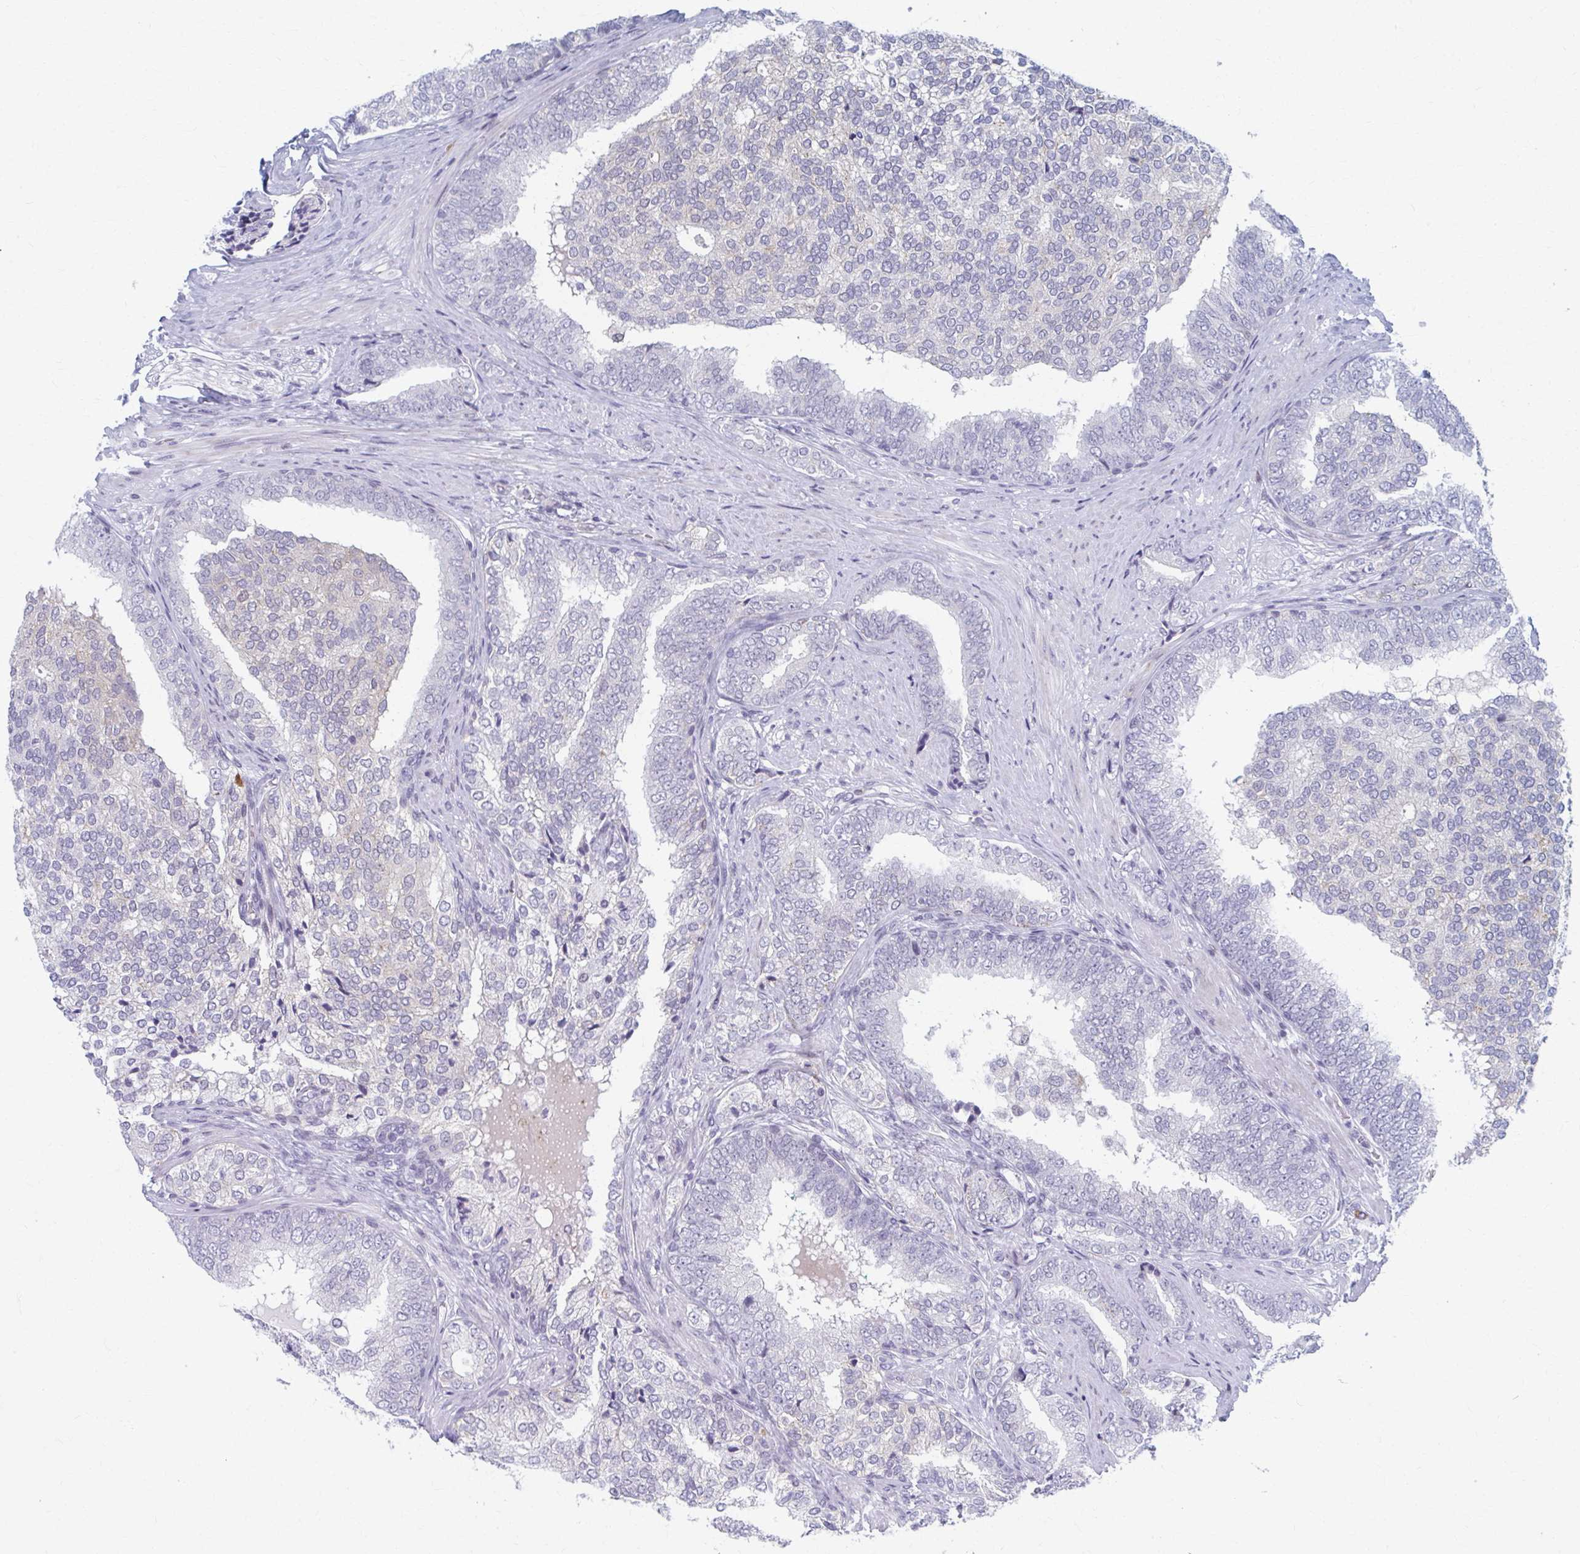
{"staining": {"intensity": "negative", "quantity": "none", "location": "none"}, "tissue": "prostate cancer", "cell_type": "Tumor cells", "image_type": "cancer", "snomed": [{"axis": "morphology", "description": "Adenocarcinoma, High grade"}, {"axis": "topography", "description": "Prostate"}], "caption": "This image is of high-grade adenocarcinoma (prostate) stained with immunohistochemistry (IHC) to label a protein in brown with the nuclei are counter-stained blue. There is no positivity in tumor cells.", "gene": "ABHD16B", "patient": {"sex": "male", "age": 72}}